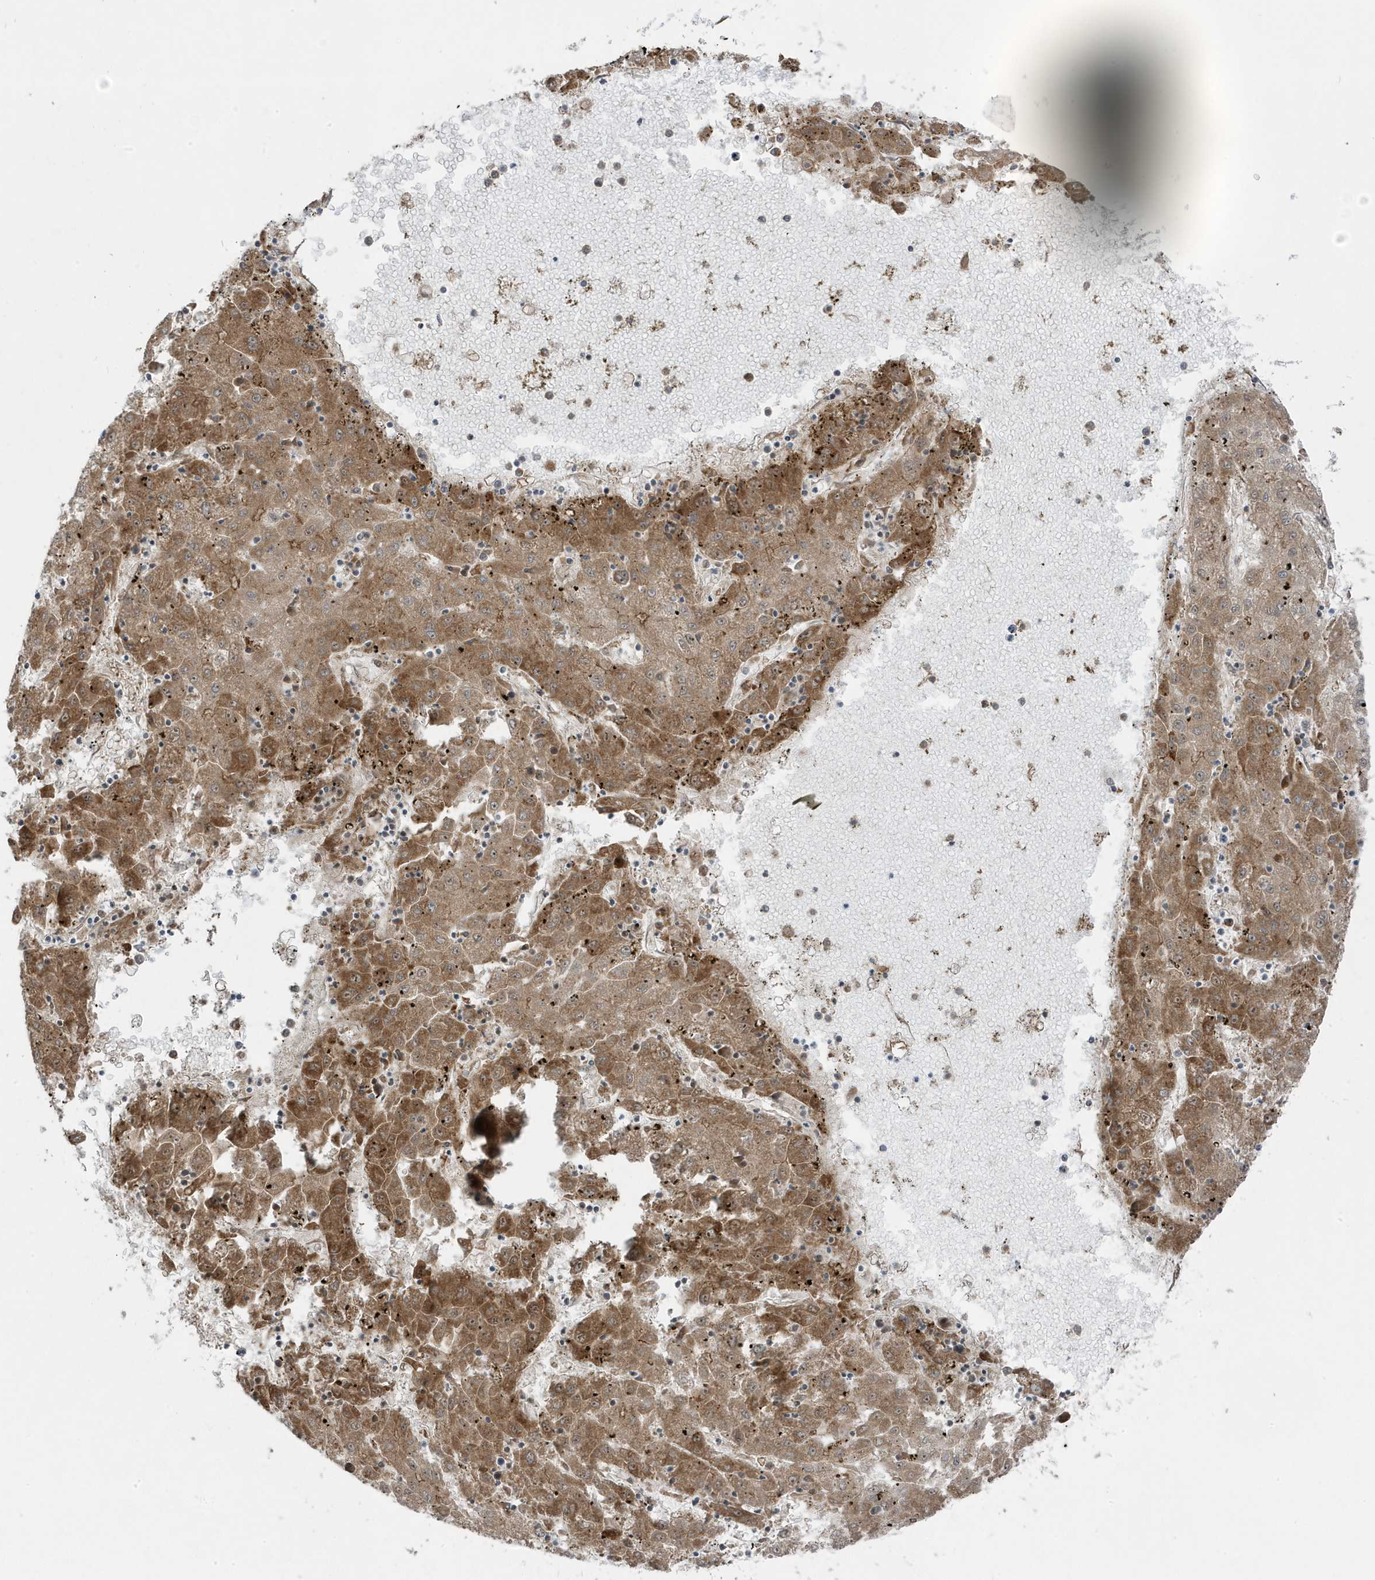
{"staining": {"intensity": "moderate", "quantity": ">75%", "location": "cytoplasmic/membranous"}, "tissue": "liver cancer", "cell_type": "Tumor cells", "image_type": "cancer", "snomed": [{"axis": "morphology", "description": "Carcinoma, Hepatocellular, NOS"}, {"axis": "topography", "description": "Liver"}], "caption": "IHC staining of liver hepatocellular carcinoma, which exhibits medium levels of moderate cytoplasmic/membranous positivity in approximately >75% of tumor cells indicating moderate cytoplasmic/membranous protein expression. The staining was performed using DAB (brown) for protein detection and nuclei were counterstained in hematoxylin (blue).", "gene": "ZNF654", "patient": {"sex": "male", "age": 72}}